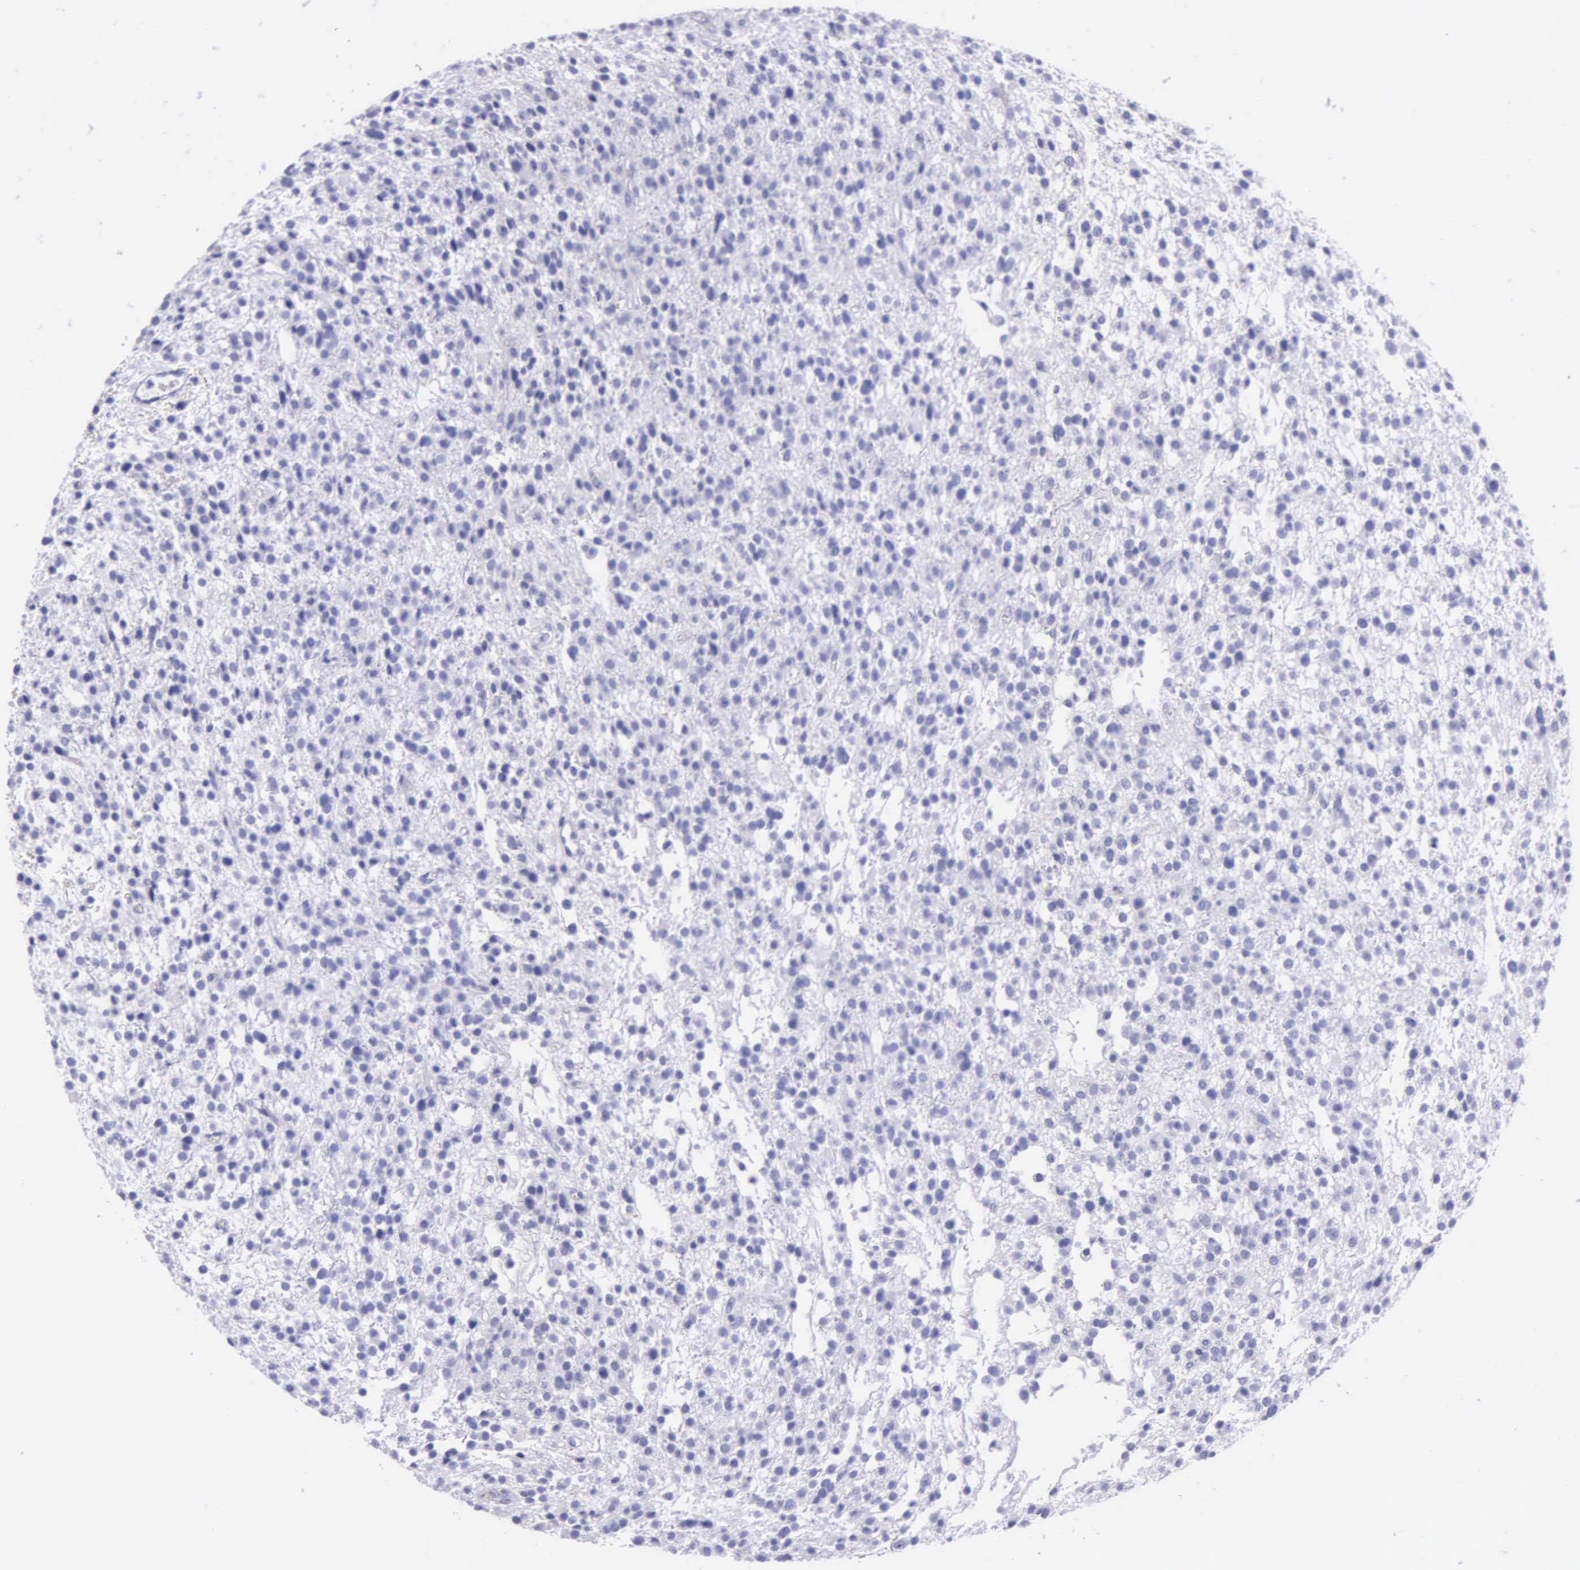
{"staining": {"intensity": "negative", "quantity": "none", "location": "none"}, "tissue": "glioma", "cell_type": "Tumor cells", "image_type": "cancer", "snomed": [{"axis": "morphology", "description": "Glioma, malignant, Low grade"}, {"axis": "topography", "description": "Brain"}], "caption": "IHC micrograph of neoplastic tissue: malignant glioma (low-grade) stained with DAB displays no significant protein positivity in tumor cells.", "gene": "KLK3", "patient": {"sex": "female", "age": 36}}